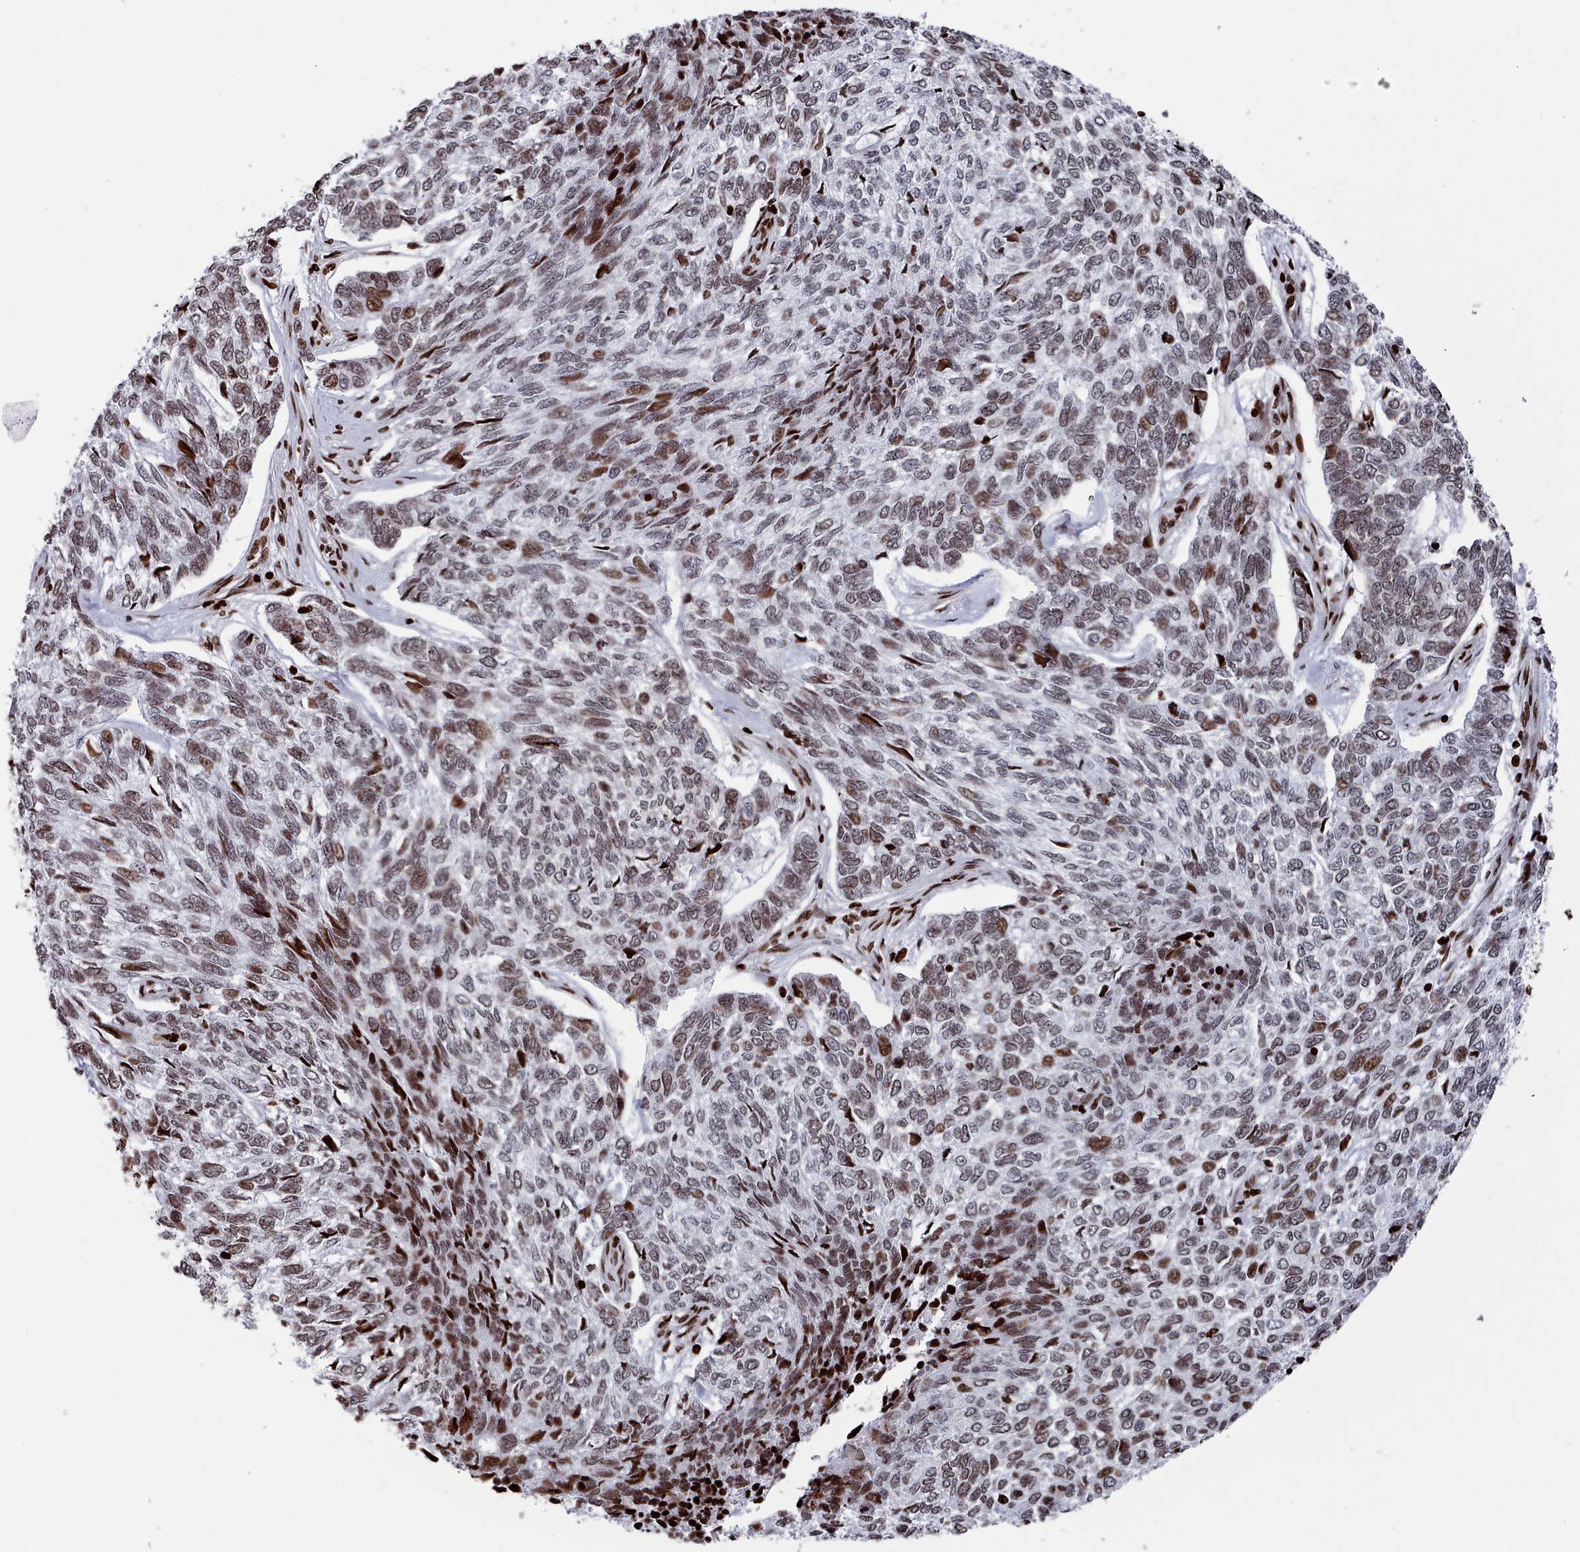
{"staining": {"intensity": "moderate", "quantity": "25%-75%", "location": "nuclear"}, "tissue": "skin cancer", "cell_type": "Tumor cells", "image_type": "cancer", "snomed": [{"axis": "morphology", "description": "Basal cell carcinoma"}, {"axis": "topography", "description": "Skin"}], "caption": "Brown immunohistochemical staining in human basal cell carcinoma (skin) displays moderate nuclear expression in about 25%-75% of tumor cells.", "gene": "PCDHB12", "patient": {"sex": "female", "age": 65}}